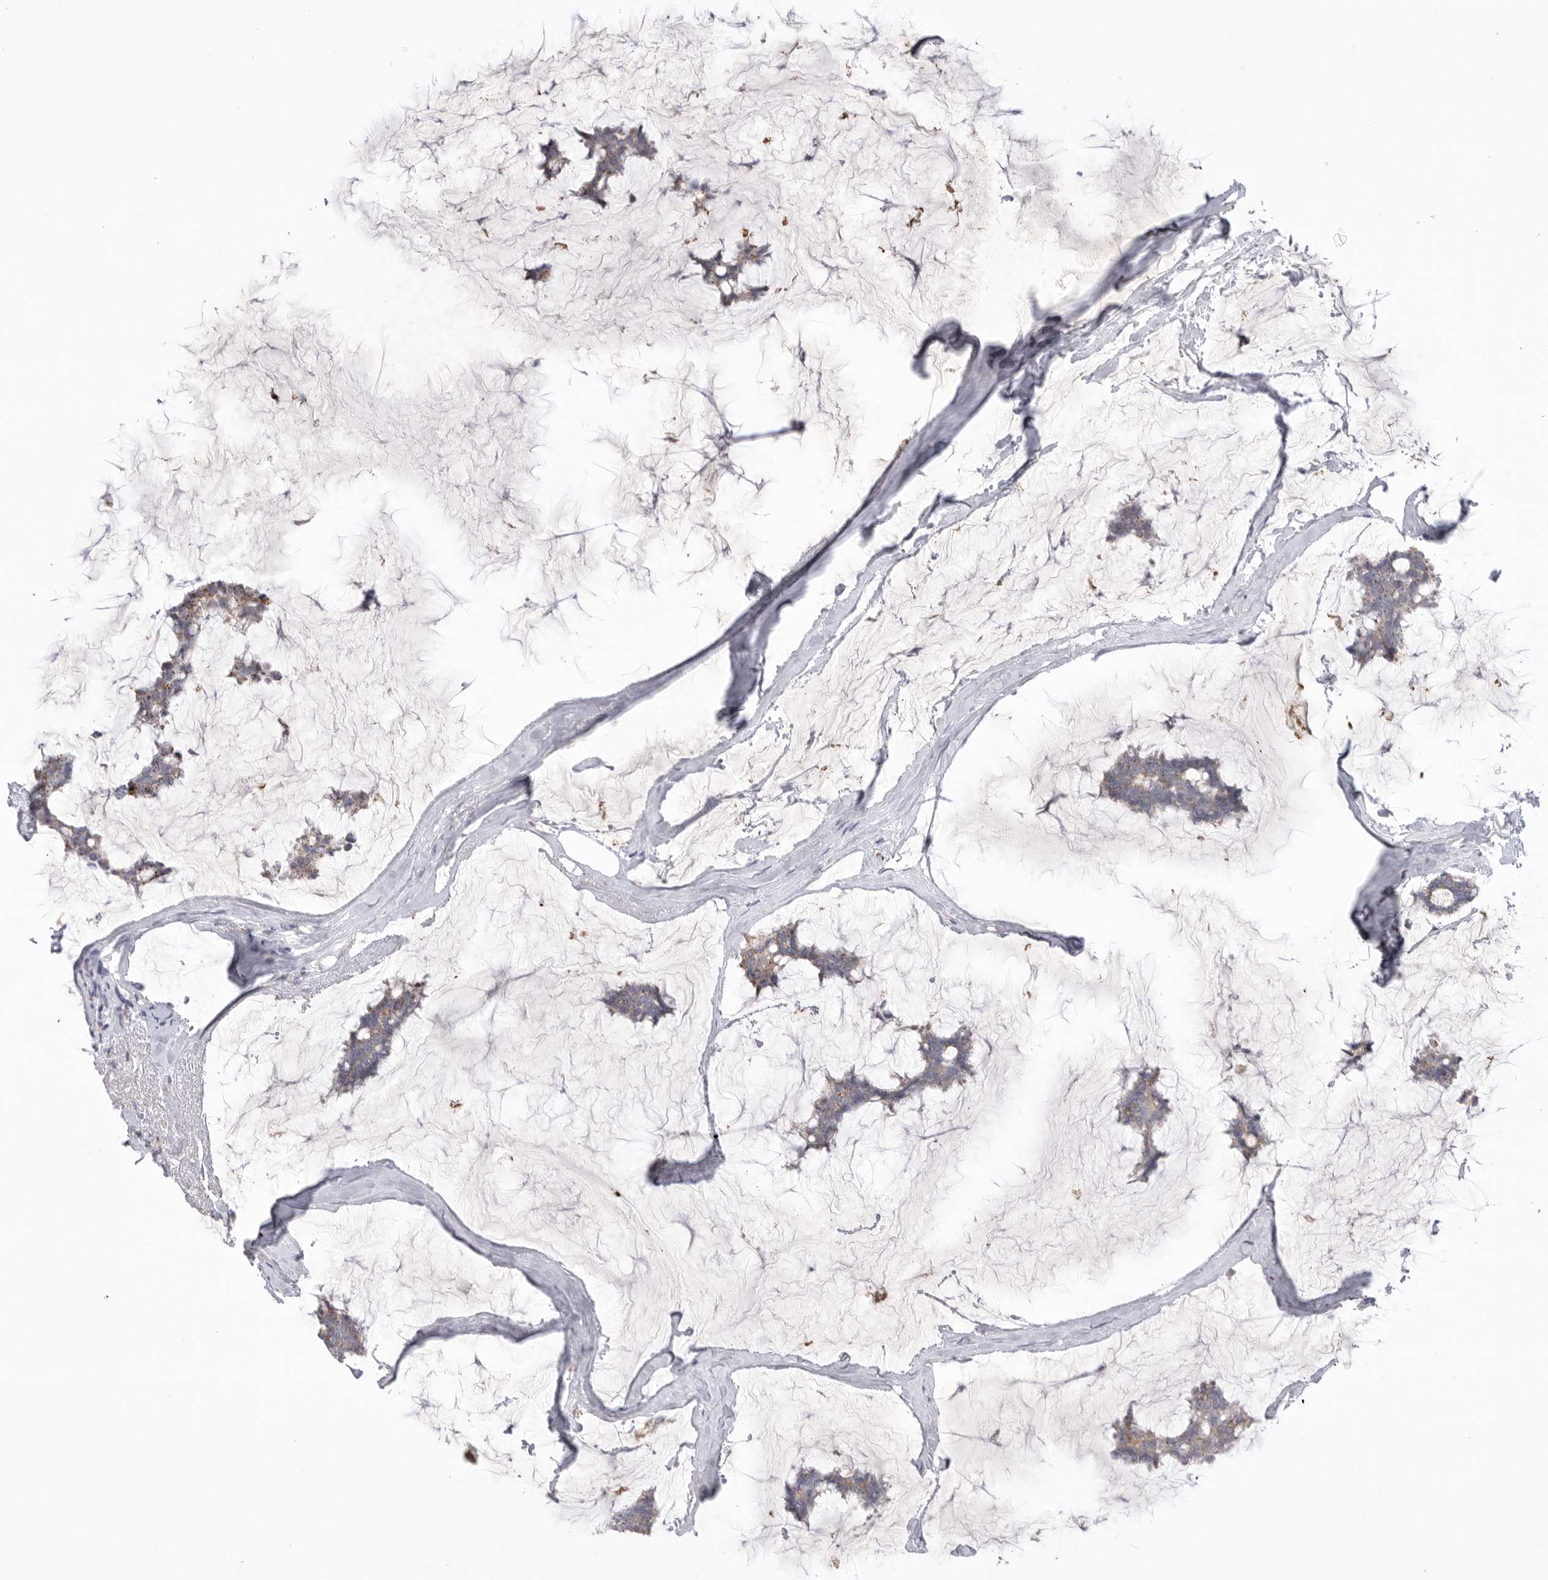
{"staining": {"intensity": "weak", "quantity": "25%-75%", "location": "cytoplasmic/membranous"}, "tissue": "breast cancer", "cell_type": "Tumor cells", "image_type": "cancer", "snomed": [{"axis": "morphology", "description": "Duct carcinoma"}, {"axis": "topography", "description": "Breast"}], "caption": "Breast cancer was stained to show a protein in brown. There is low levels of weak cytoplasmic/membranous positivity in about 25%-75% of tumor cells.", "gene": "VDAC3", "patient": {"sex": "female", "age": 93}}